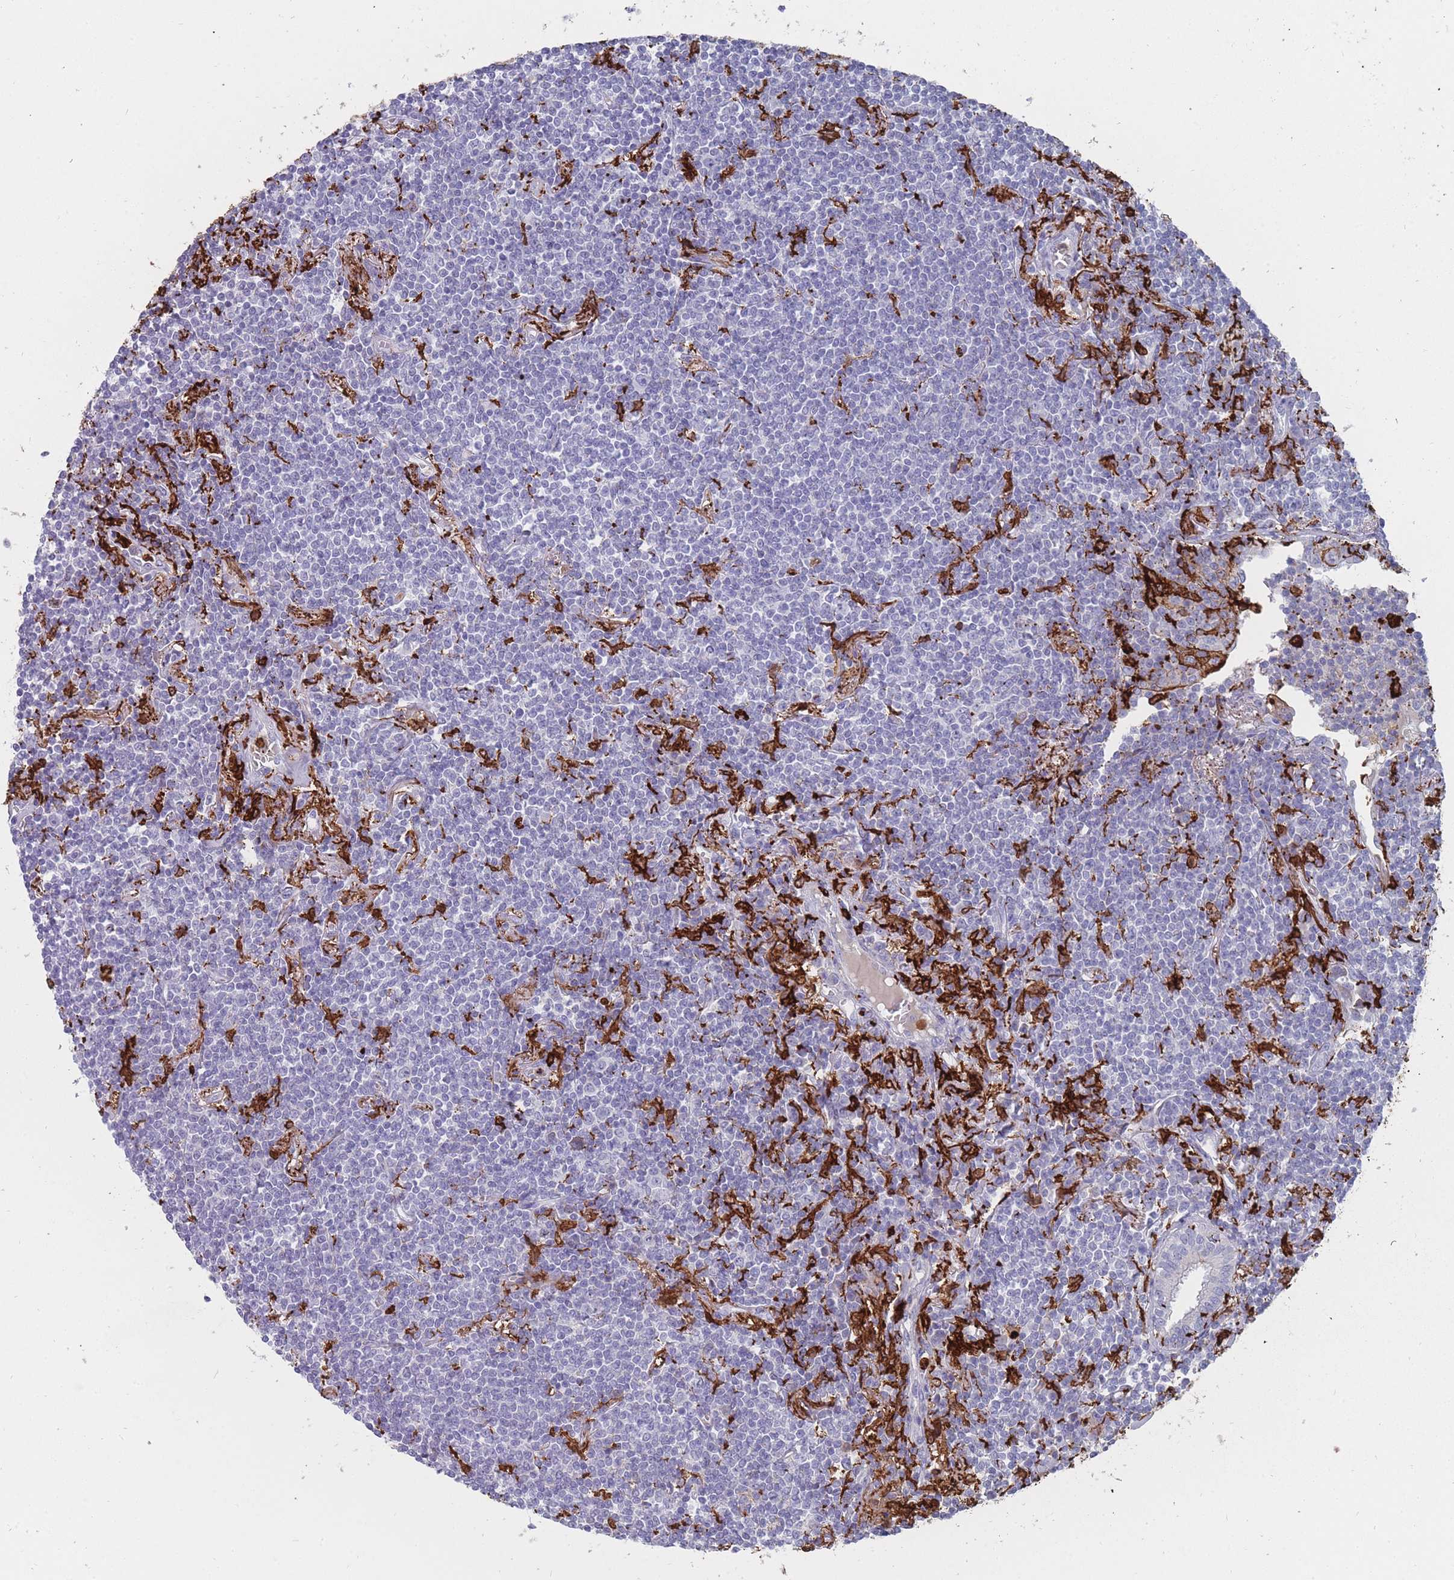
{"staining": {"intensity": "negative", "quantity": "none", "location": "none"}, "tissue": "lymphoma", "cell_type": "Tumor cells", "image_type": "cancer", "snomed": [{"axis": "morphology", "description": "Malignant lymphoma, non-Hodgkin's type, Low grade"}, {"axis": "topography", "description": "Lung"}], "caption": "Immunohistochemistry histopathology image of neoplastic tissue: human lymphoma stained with DAB displays no significant protein expression in tumor cells.", "gene": "AIF1", "patient": {"sex": "female", "age": 71}}